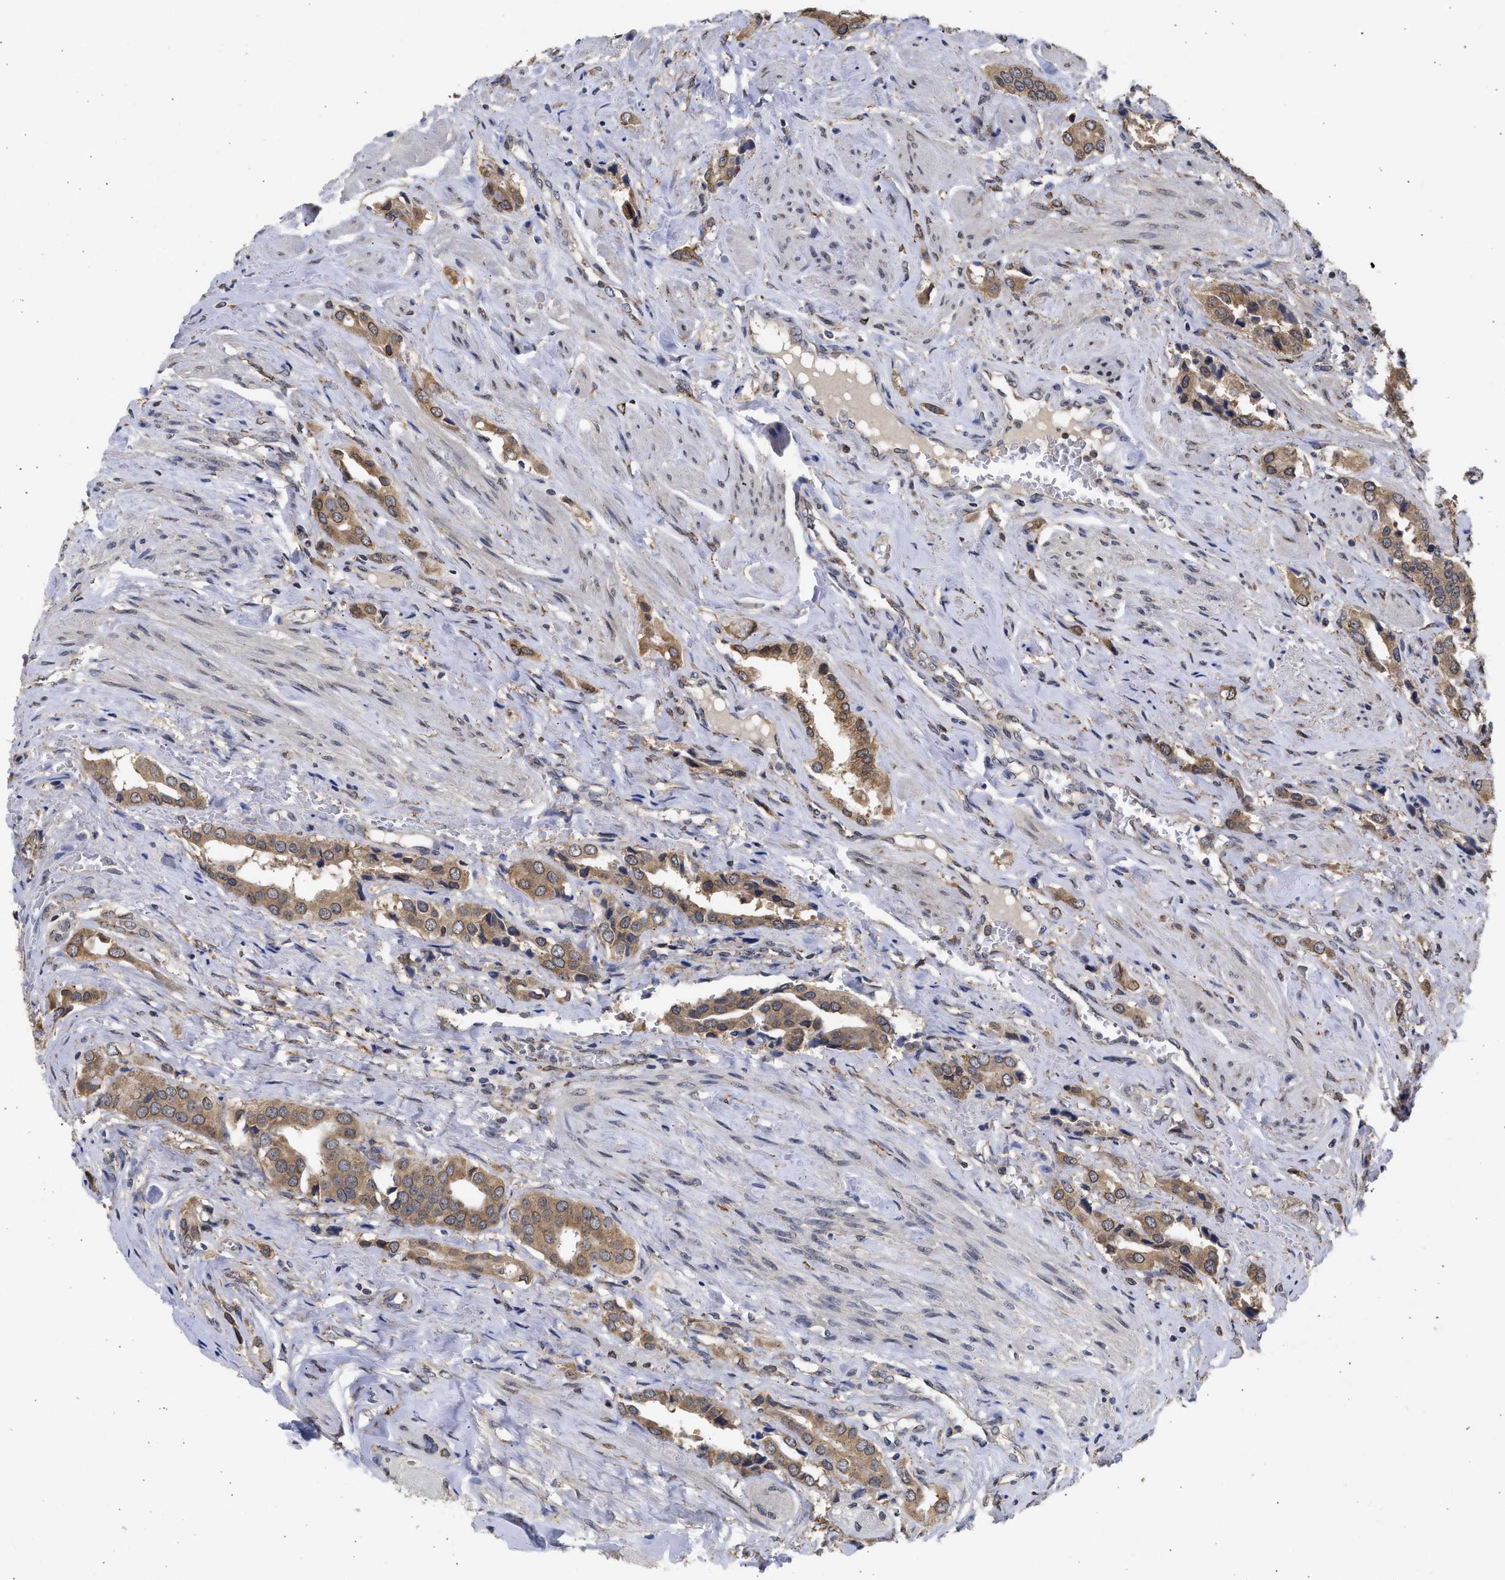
{"staining": {"intensity": "moderate", "quantity": ">75%", "location": "cytoplasmic/membranous,nuclear"}, "tissue": "prostate cancer", "cell_type": "Tumor cells", "image_type": "cancer", "snomed": [{"axis": "morphology", "description": "Adenocarcinoma, High grade"}, {"axis": "topography", "description": "Prostate"}], "caption": "The histopathology image exhibits immunohistochemical staining of prostate high-grade adenocarcinoma. There is moderate cytoplasmic/membranous and nuclear staining is identified in about >75% of tumor cells. The protein is stained brown, and the nuclei are stained in blue (DAB (3,3'-diaminobenzidine) IHC with brightfield microscopy, high magnification).", "gene": "DNAJC1", "patient": {"sex": "male", "age": 52}}